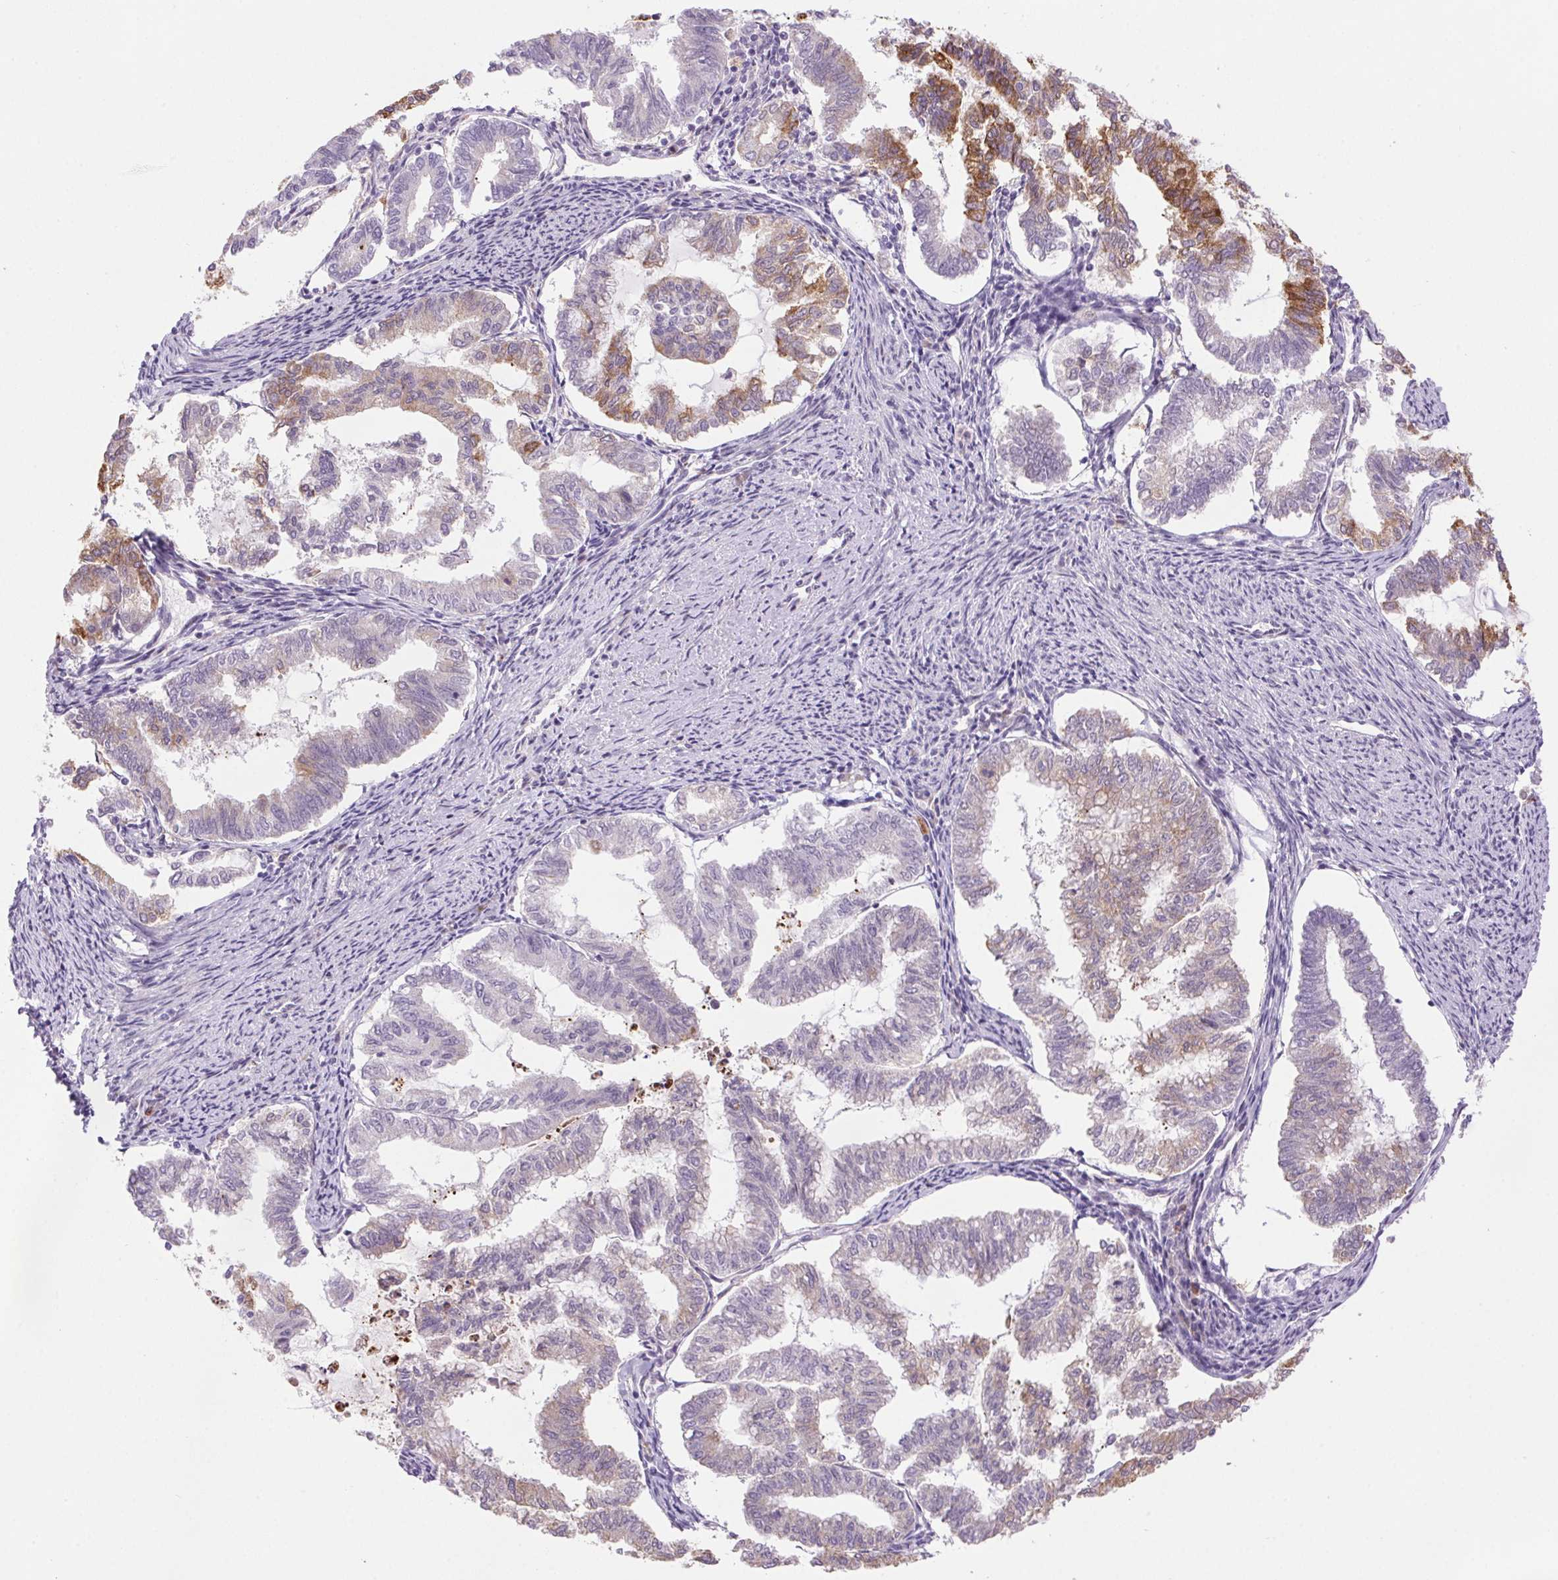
{"staining": {"intensity": "moderate", "quantity": "<25%", "location": "cytoplasmic/membranous"}, "tissue": "endometrial cancer", "cell_type": "Tumor cells", "image_type": "cancer", "snomed": [{"axis": "morphology", "description": "Adenocarcinoma, NOS"}, {"axis": "topography", "description": "Endometrium"}], "caption": "Immunohistochemical staining of adenocarcinoma (endometrial) demonstrates low levels of moderate cytoplasmic/membranous expression in about <25% of tumor cells.", "gene": "LRRTM1", "patient": {"sex": "female", "age": 79}}